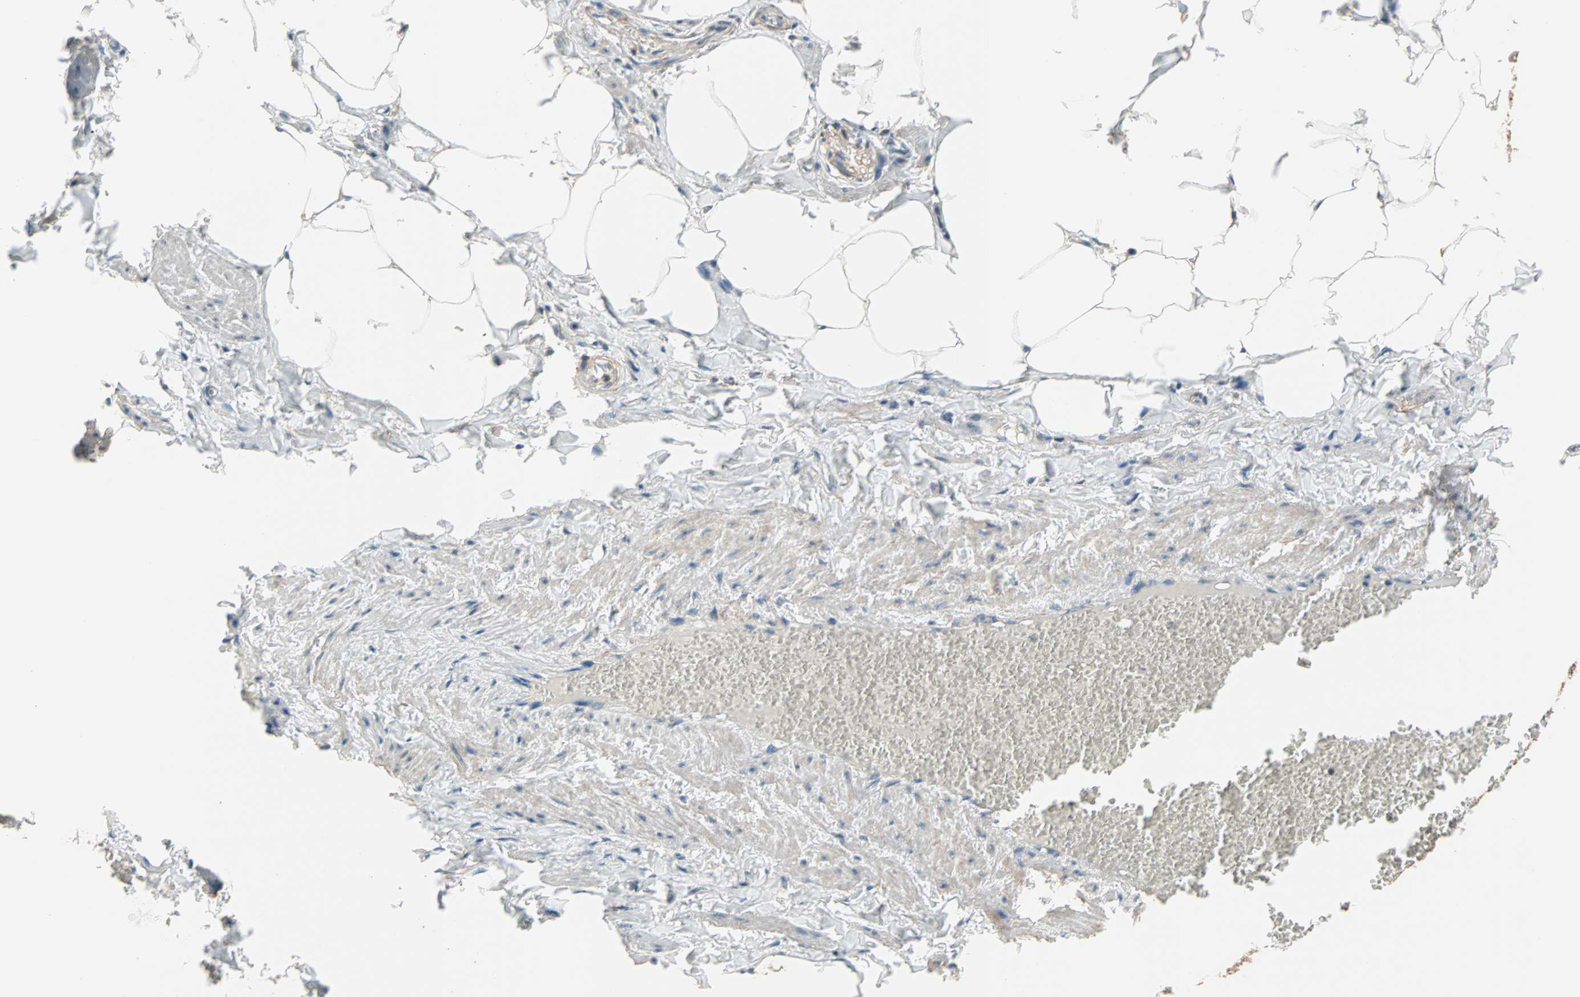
{"staining": {"intensity": "weak", "quantity": "25%-75%", "location": "cytoplasmic/membranous,nuclear"}, "tissue": "adipose tissue", "cell_type": "Adipocytes", "image_type": "normal", "snomed": [{"axis": "morphology", "description": "Normal tissue, NOS"}, {"axis": "topography", "description": "Vascular tissue"}], "caption": "Adipose tissue stained with DAB immunohistochemistry shows low levels of weak cytoplasmic/membranous,nuclear staining in about 25%-75% of adipocytes.", "gene": "HECW1", "patient": {"sex": "male", "age": 41}}